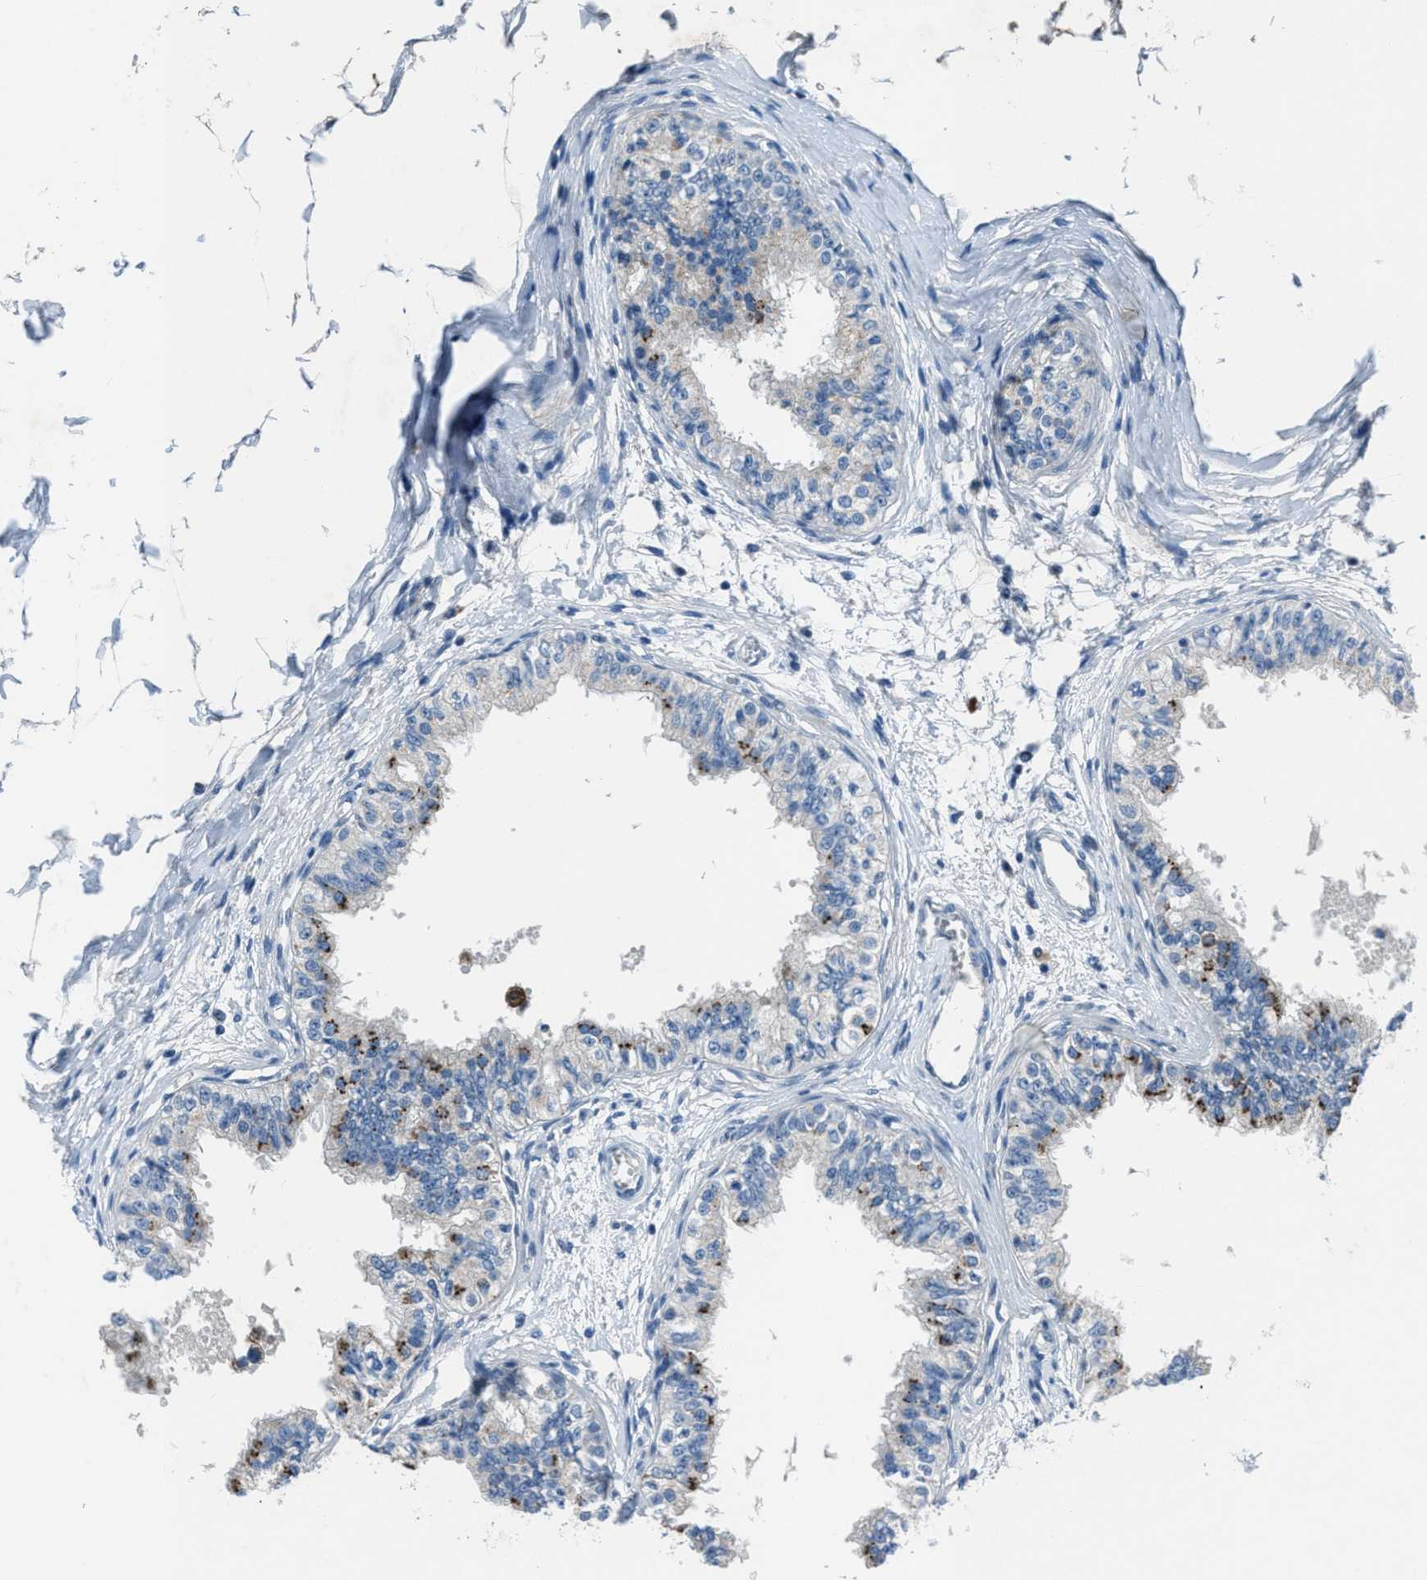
{"staining": {"intensity": "moderate", "quantity": "<25%", "location": "cytoplasmic/membranous"}, "tissue": "epididymis", "cell_type": "Glandular cells", "image_type": "normal", "snomed": [{"axis": "morphology", "description": "Normal tissue, NOS"}, {"axis": "morphology", "description": "Adenocarcinoma, metastatic, NOS"}, {"axis": "topography", "description": "Testis"}, {"axis": "topography", "description": "Epididymis"}], "caption": "Protein expression by immunohistochemistry exhibits moderate cytoplasmic/membranous positivity in approximately <25% of glandular cells in normal epididymis. The protein is shown in brown color, while the nuclei are stained blue.", "gene": "ADAM2", "patient": {"sex": "male", "age": 26}}